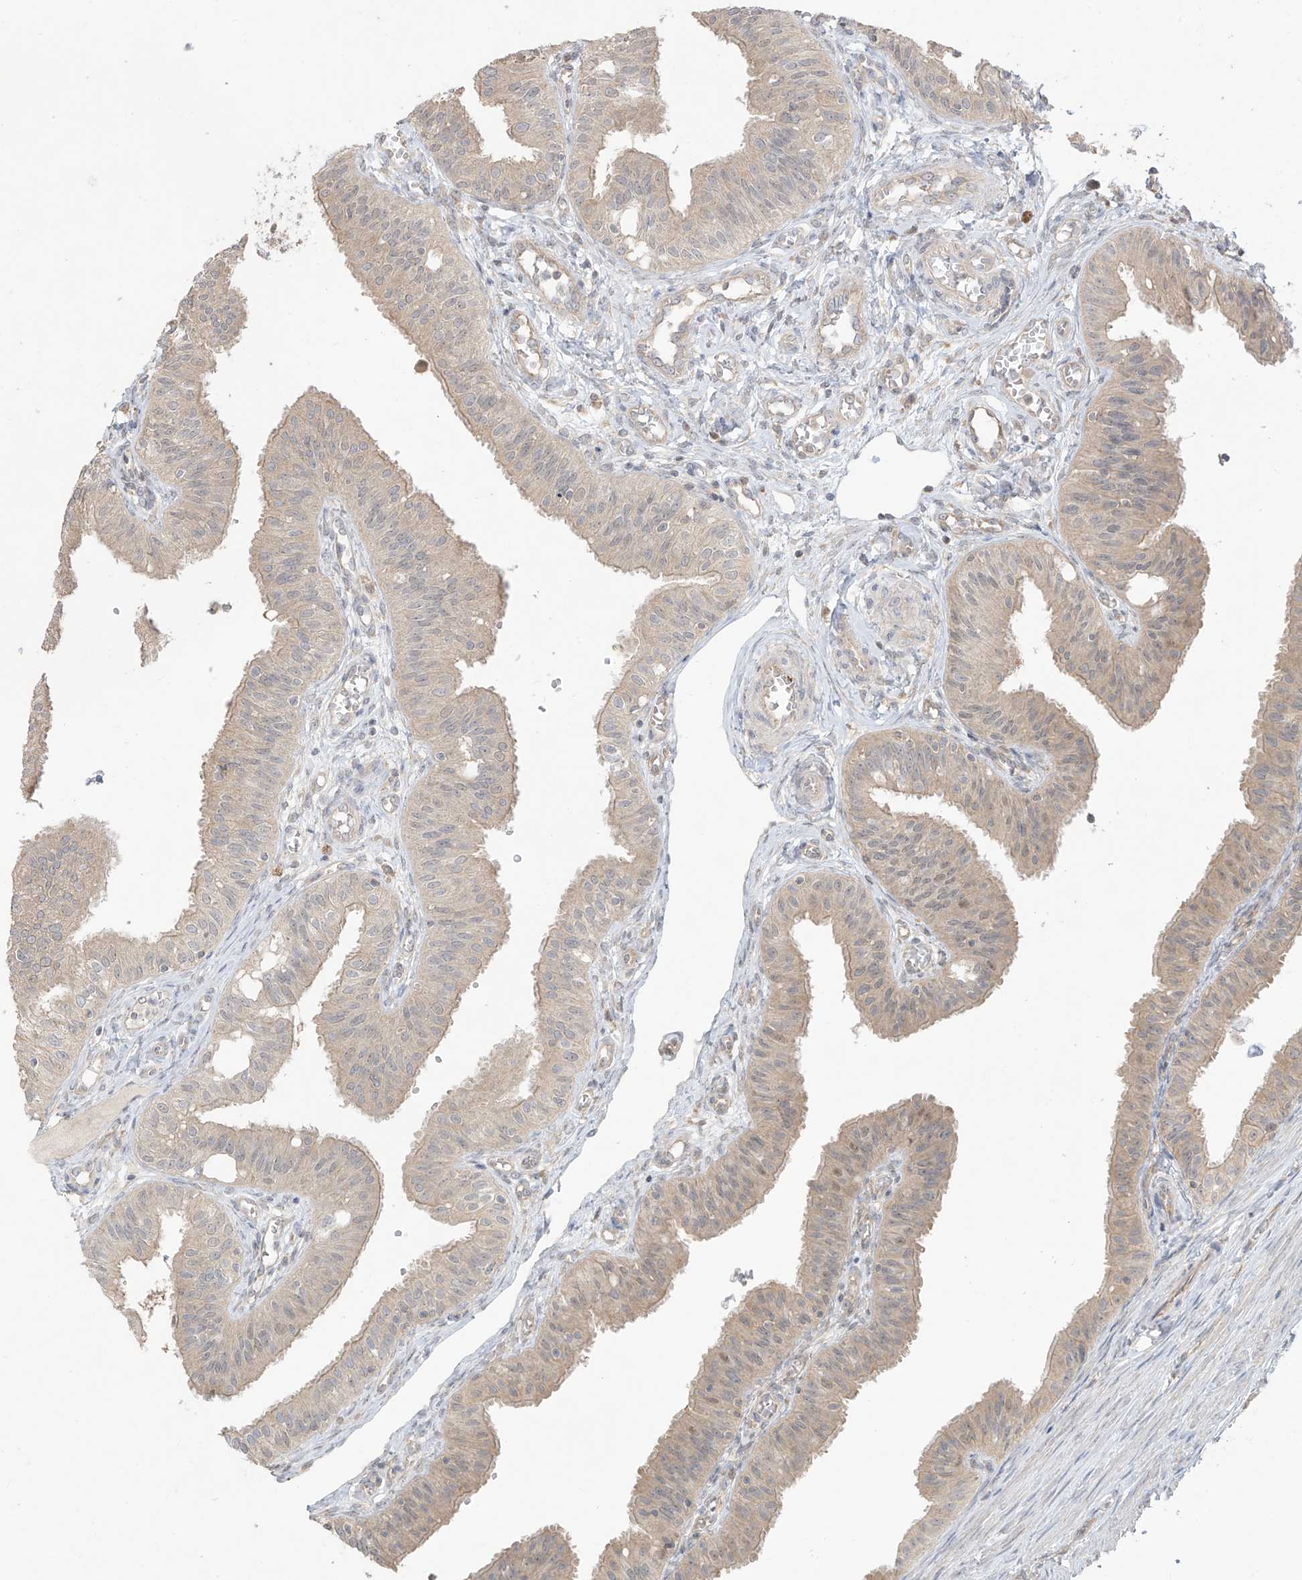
{"staining": {"intensity": "weak", "quantity": "25%-75%", "location": "cytoplasmic/membranous"}, "tissue": "fallopian tube", "cell_type": "Glandular cells", "image_type": "normal", "snomed": [{"axis": "morphology", "description": "Normal tissue, NOS"}, {"axis": "topography", "description": "Fallopian tube"}, {"axis": "topography", "description": "Ovary"}], "caption": "Immunohistochemical staining of normal fallopian tube exhibits weak cytoplasmic/membranous protein positivity in about 25%-75% of glandular cells. The staining was performed using DAB, with brown indicating positive protein expression. Nuclei are stained blue with hematoxylin.", "gene": "ANGEL2", "patient": {"sex": "female", "age": 42}}